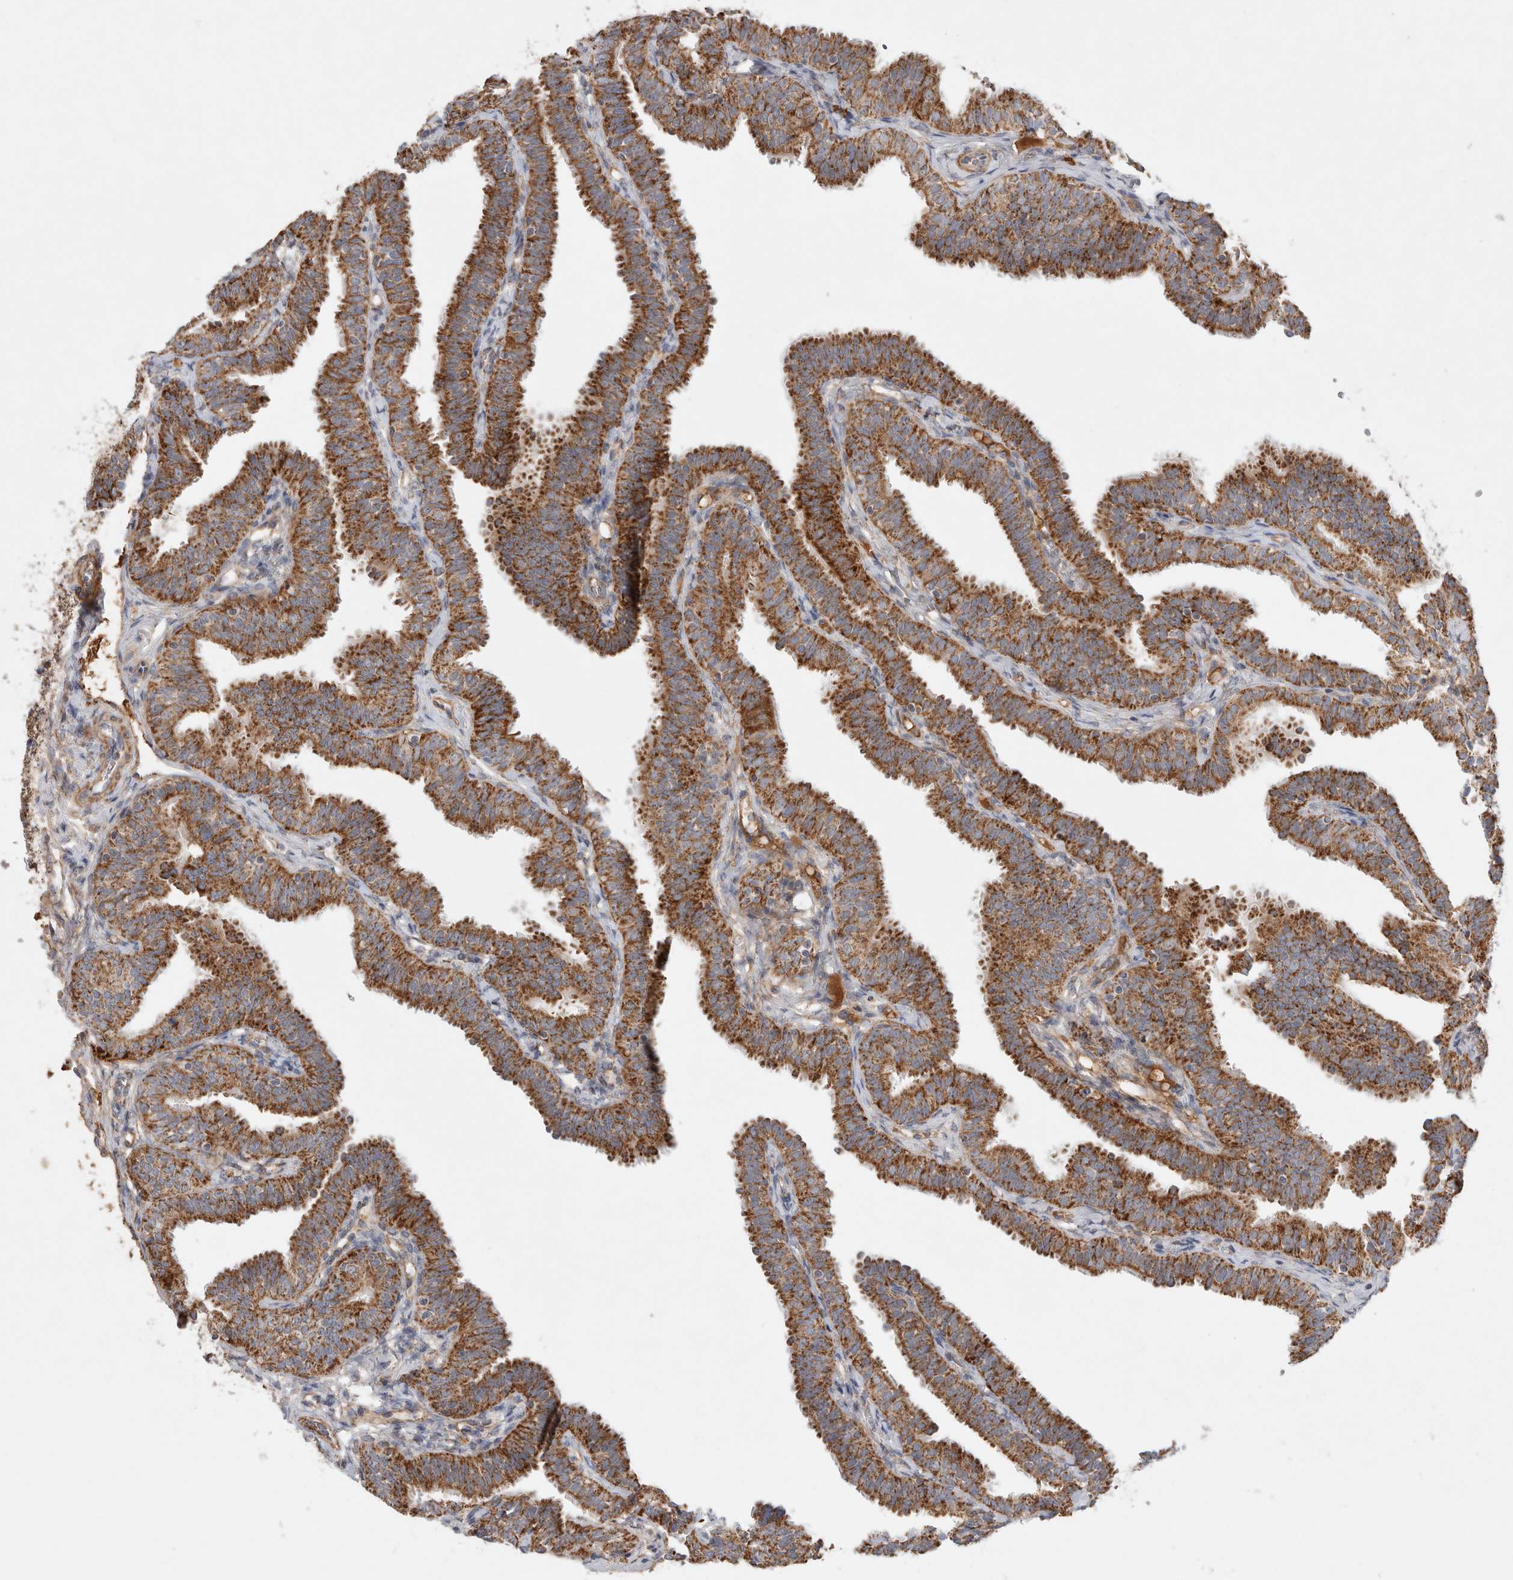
{"staining": {"intensity": "strong", "quantity": ">75%", "location": "cytoplasmic/membranous"}, "tissue": "fallopian tube", "cell_type": "Glandular cells", "image_type": "normal", "snomed": [{"axis": "morphology", "description": "Normal tissue, NOS"}, {"axis": "topography", "description": "Fallopian tube"}], "caption": "Fallopian tube stained with immunohistochemistry (IHC) demonstrates strong cytoplasmic/membranous staining in about >75% of glandular cells.", "gene": "MRPS28", "patient": {"sex": "female", "age": 35}}